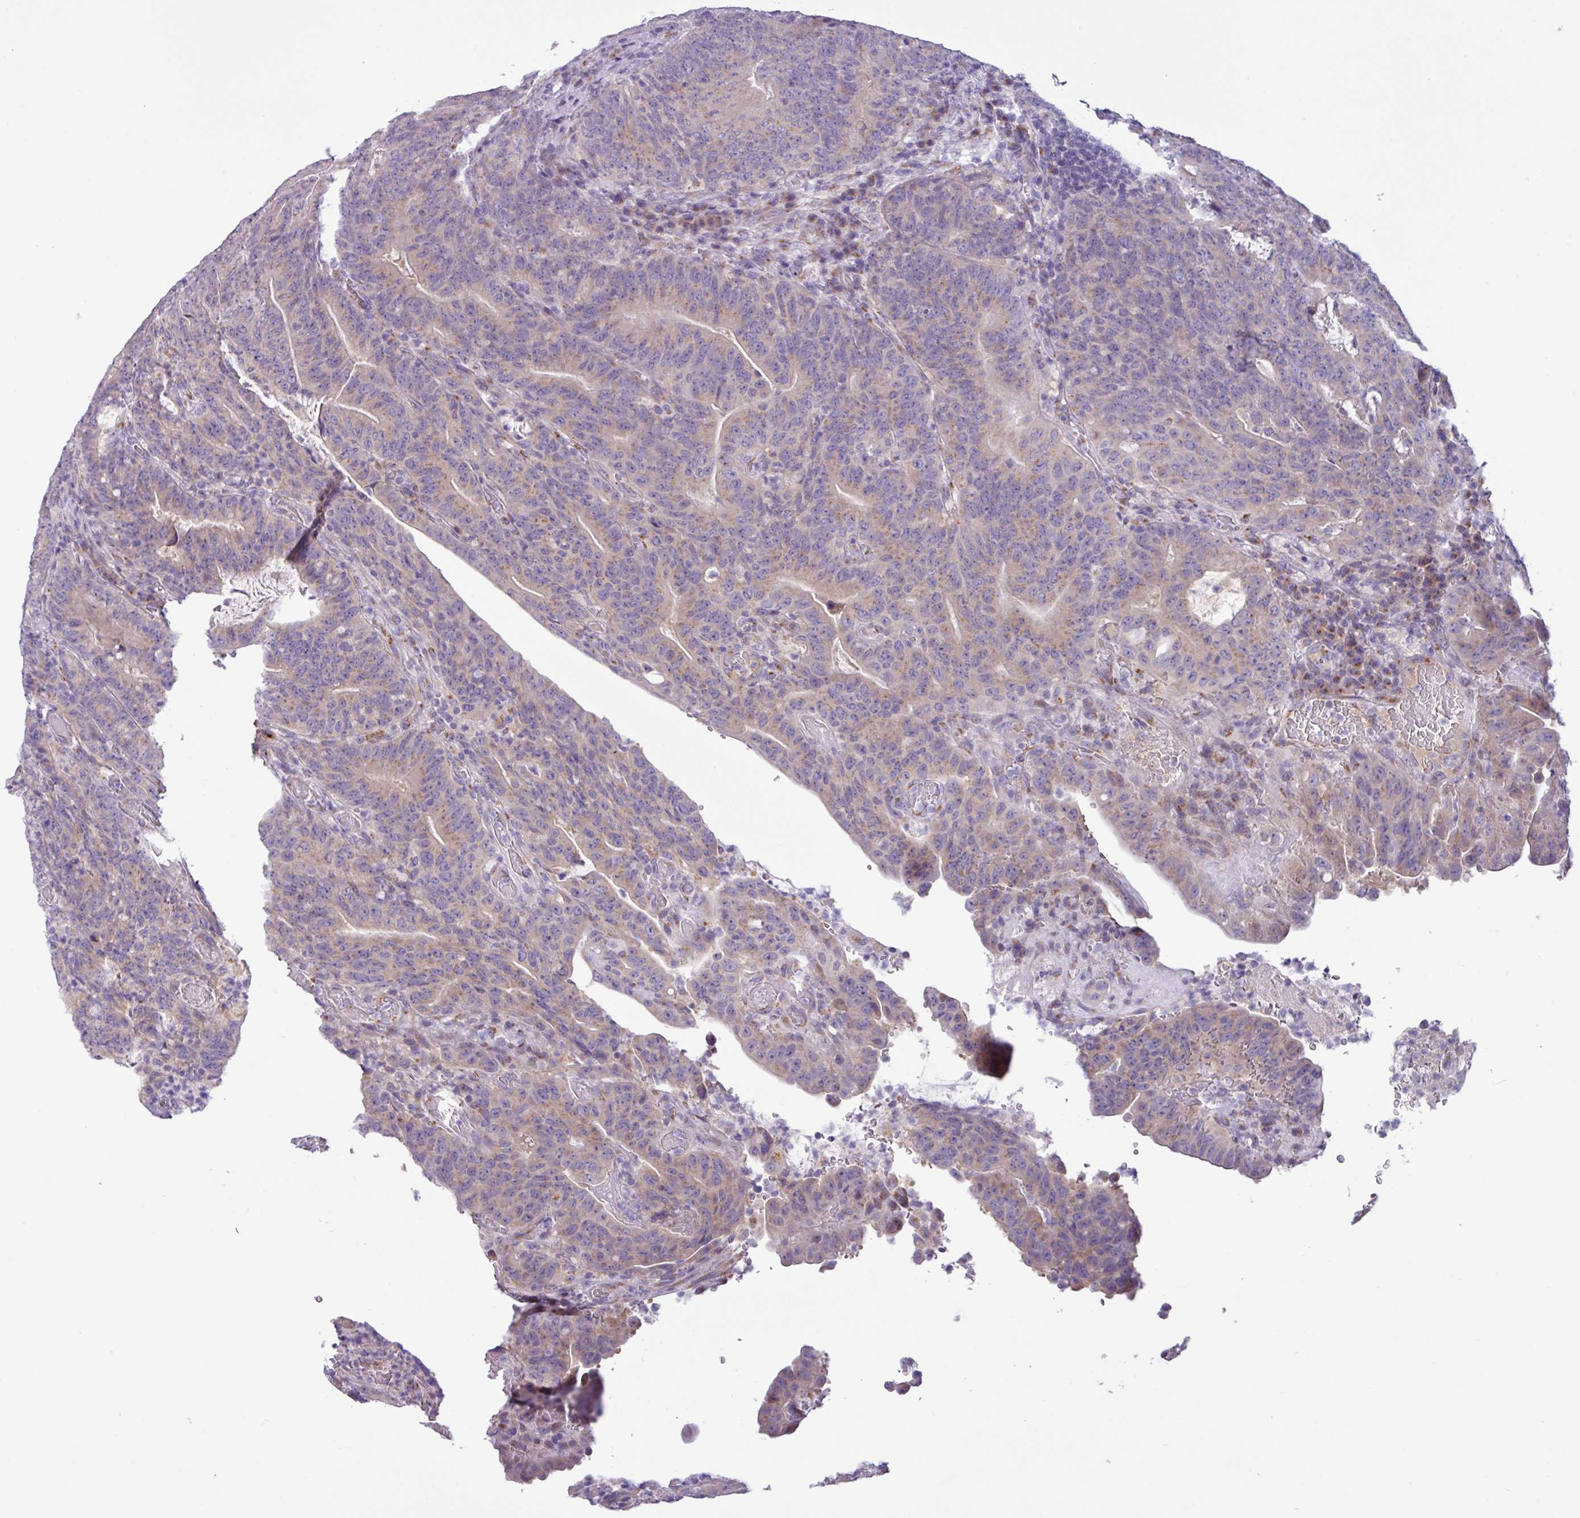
{"staining": {"intensity": "weak", "quantity": "25%-75%", "location": "cytoplasmic/membranous"}, "tissue": "colorectal cancer", "cell_type": "Tumor cells", "image_type": "cancer", "snomed": [{"axis": "morphology", "description": "Normal tissue, NOS"}, {"axis": "morphology", "description": "Adenocarcinoma, NOS"}, {"axis": "topography", "description": "Colon"}], "caption": "High-power microscopy captured an IHC histopathology image of adenocarcinoma (colorectal), revealing weak cytoplasmic/membranous positivity in about 25%-75% of tumor cells. The staining is performed using DAB (3,3'-diaminobenzidine) brown chromogen to label protein expression. The nuclei are counter-stained blue using hematoxylin.", "gene": "STIMATE", "patient": {"sex": "female", "age": 75}}